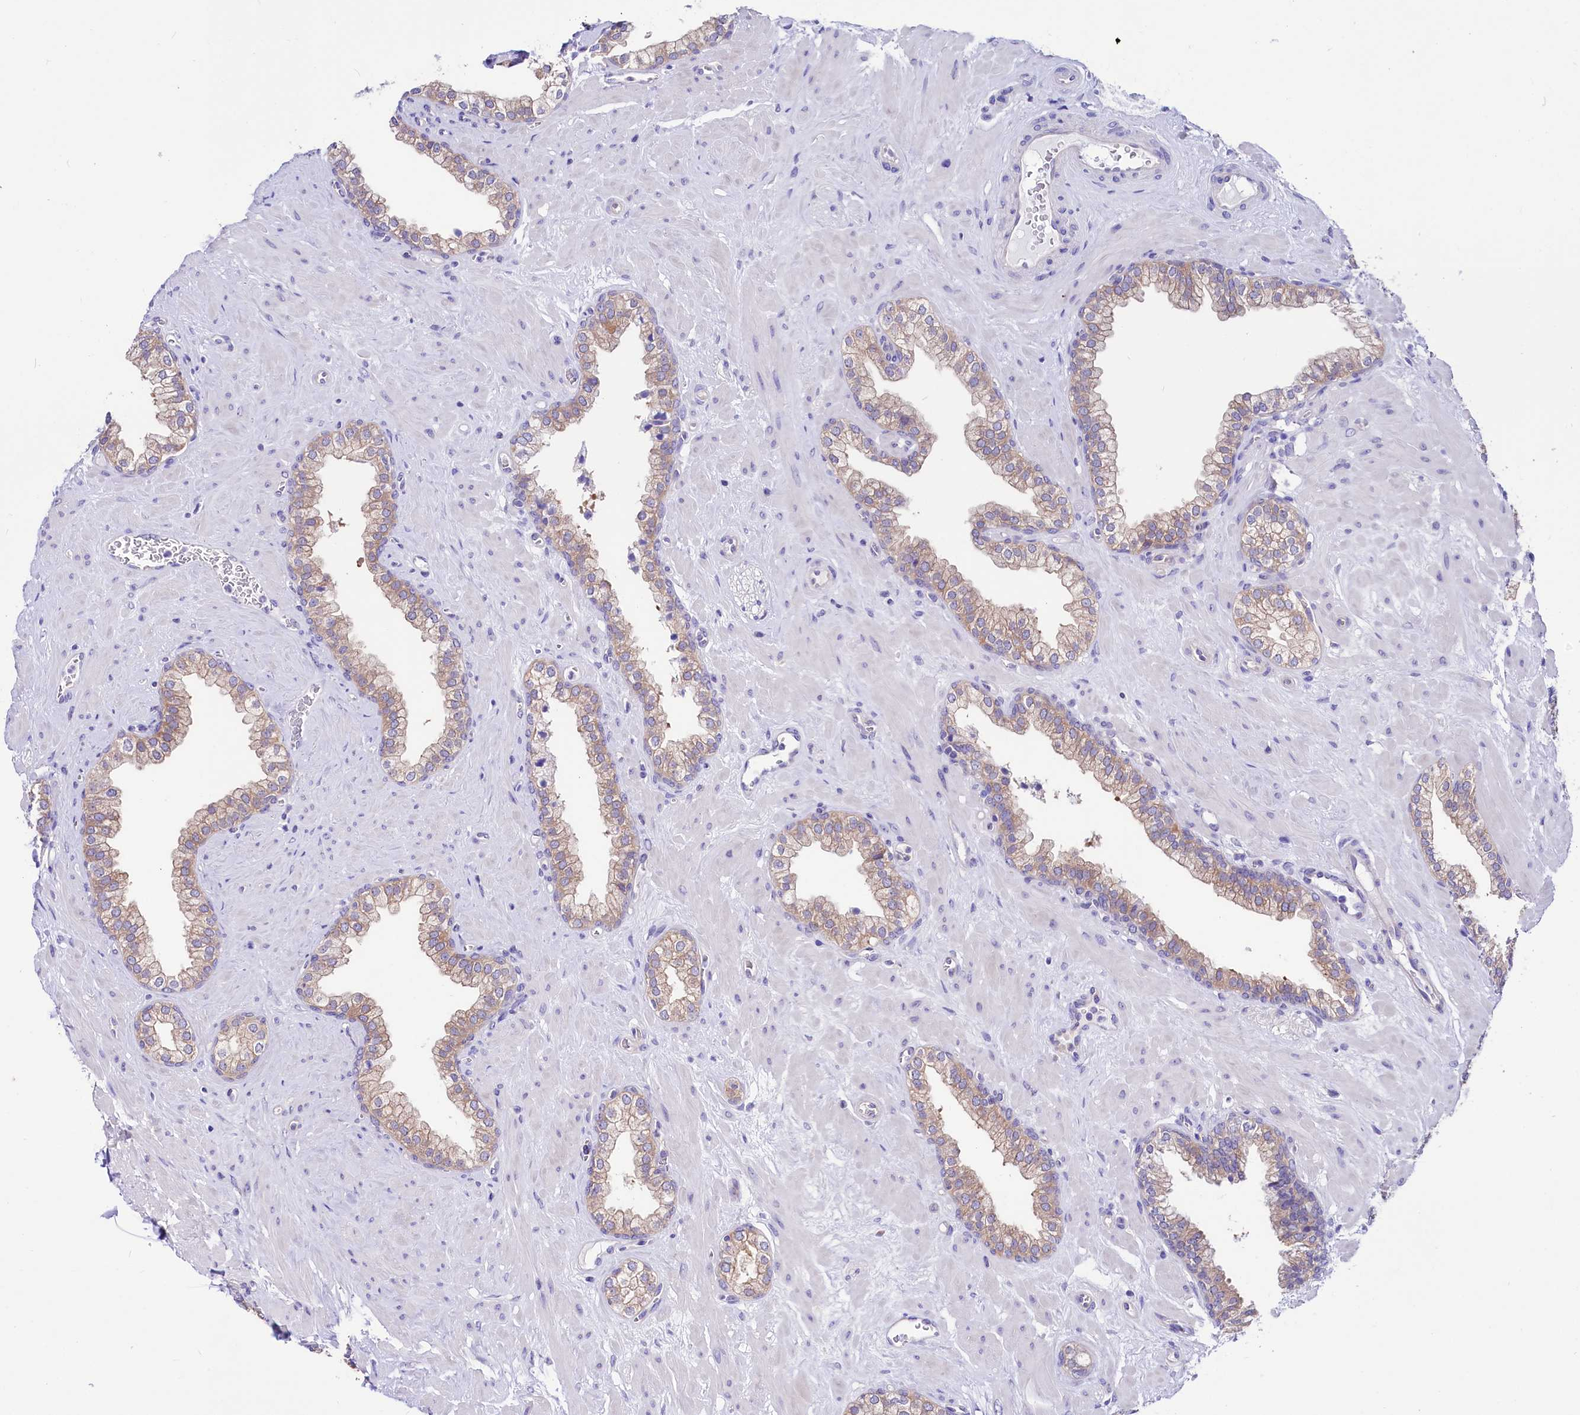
{"staining": {"intensity": "weak", "quantity": "25%-75%", "location": "cytoplasmic/membranous"}, "tissue": "prostate", "cell_type": "Glandular cells", "image_type": "normal", "snomed": [{"axis": "morphology", "description": "Normal tissue, NOS"}, {"axis": "morphology", "description": "Urothelial carcinoma, Low grade"}, {"axis": "topography", "description": "Urinary bladder"}, {"axis": "topography", "description": "Prostate"}], "caption": "Prostate stained for a protein shows weak cytoplasmic/membranous positivity in glandular cells. (DAB (3,3'-diaminobenzidine) IHC with brightfield microscopy, high magnification).", "gene": "ABHD5", "patient": {"sex": "male", "age": 60}}